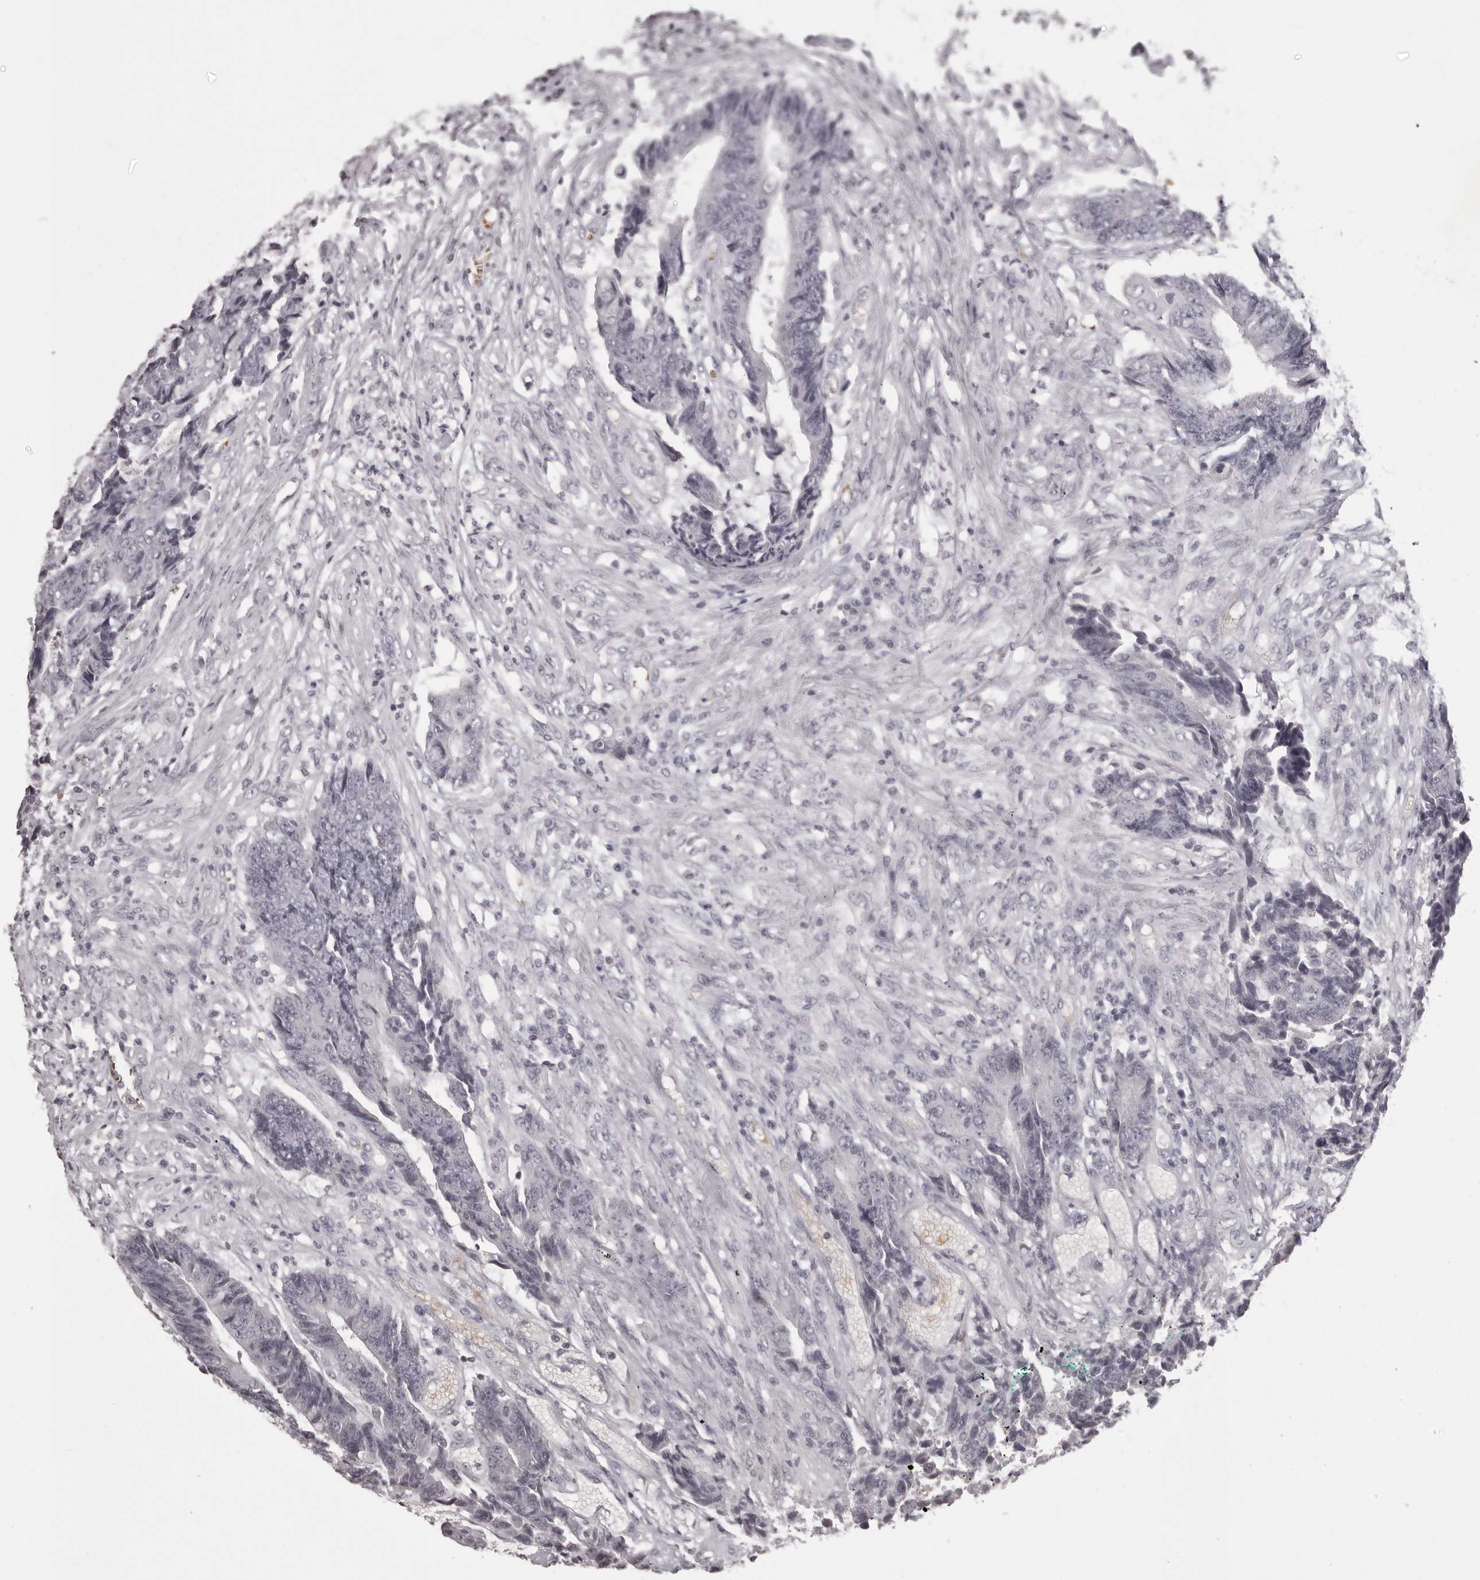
{"staining": {"intensity": "negative", "quantity": "none", "location": "none"}, "tissue": "colorectal cancer", "cell_type": "Tumor cells", "image_type": "cancer", "snomed": [{"axis": "morphology", "description": "Adenocarcinoma, NOS"}, {"axis": "topography", "description": "Rectum"}], "caption": "Immunohistochemistry (IHC) micrograph of neoplastic tissue: human adenocarcinoma (colorectal) stained with DAB exhibits no significant protein expression in tumor cells.", "gene": "C8orf74", "patient": {"sex": "male", "age": 84}}